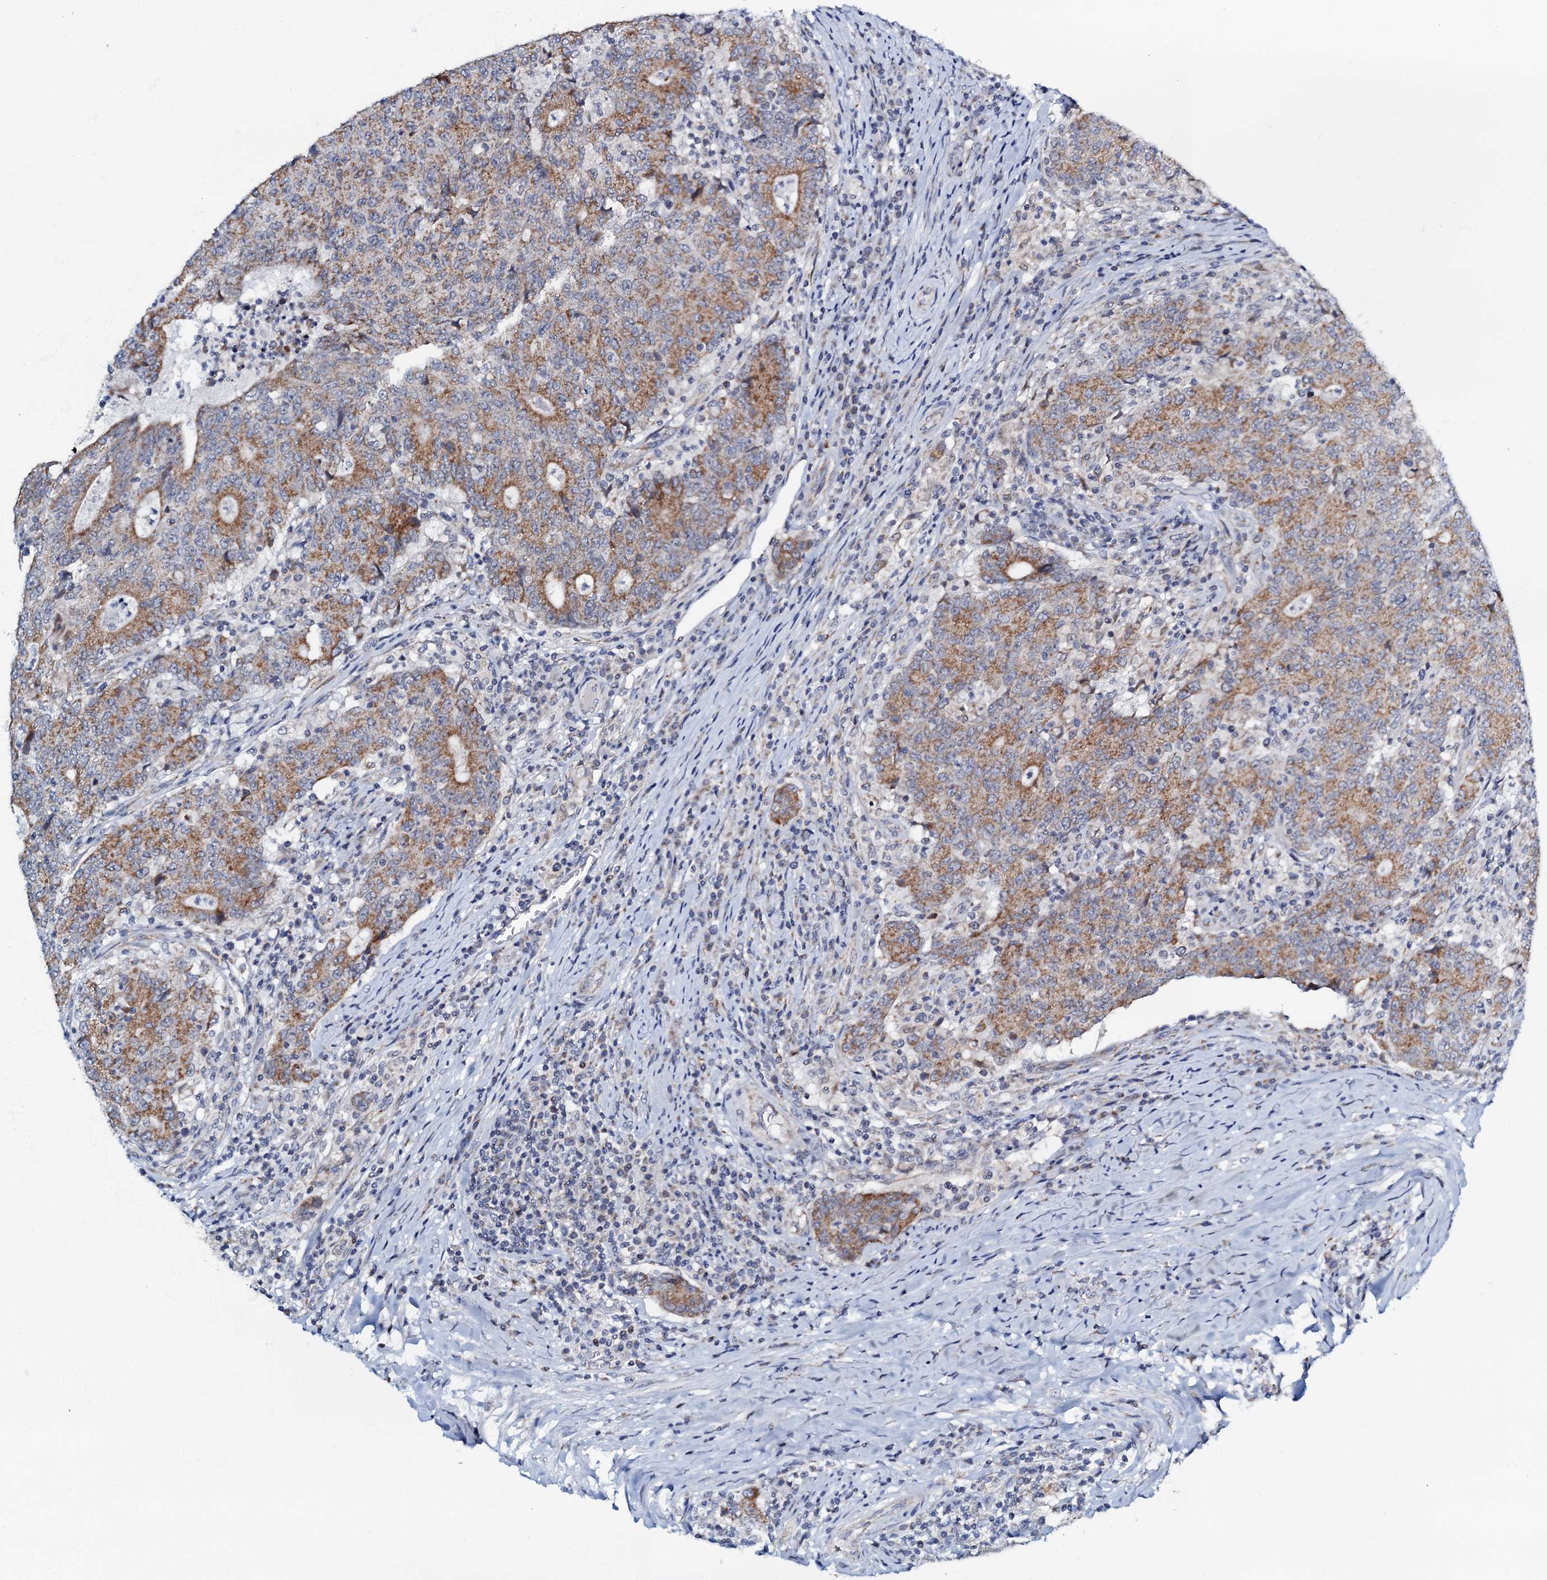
{"staining": {"intensity": "moderate", "quantity": ">75%", "location": "cytoplasmic/membranous"}, "tissue": "colorectal cancer", "cell_type": "Tumor cells", "image_type": "cancer", "snomed": [{"axis": "morphology", "description": "Adenocarcinoma, NOS"}, {"axis": "topography", "description": "Colon"}], "caption": "Immunohistochemistry (DAB (3,3'-diaminobenzidine)) staining of human colorectal cancer demonstrates moderate cytoplasmic/membranous protein expression in about >75% of tumor cells.", "gene": "MRPL51", "patient": {"sex": "female", "age": 75}}